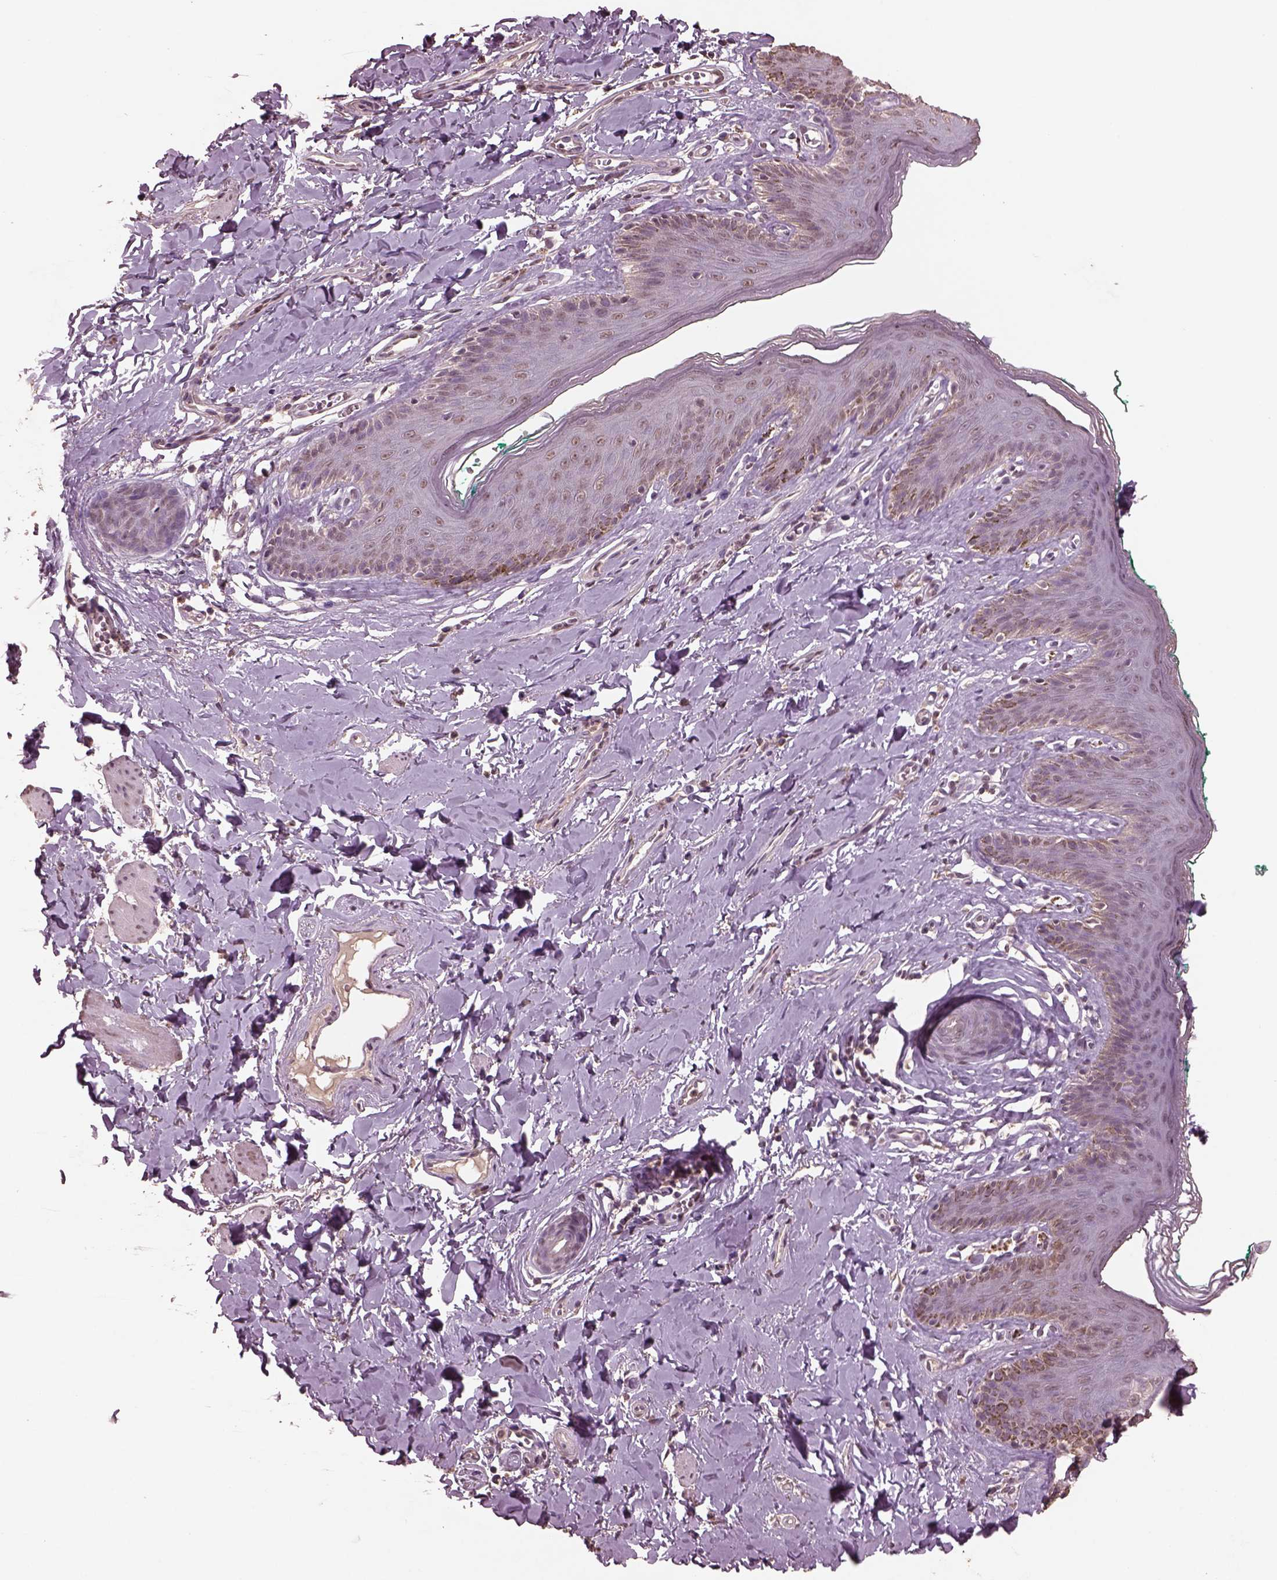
{"staining": {"intensity": "weak", "quantity": "<25%", "location": "nuclear"}, "tissue": "skin", "cell_type": "Epidermal cells", "image_type": "normal", "snomed": [{"axis": "morphology", "description": "Normal tissue, NOS"}, {"axis": "topography", "description": "Vulva"}], "caption": "A photomicrograph of human skin is negative for staining in epidermal cells.", "gene": "CPT1C", "patient": {"sex": "female", "age": 66}}